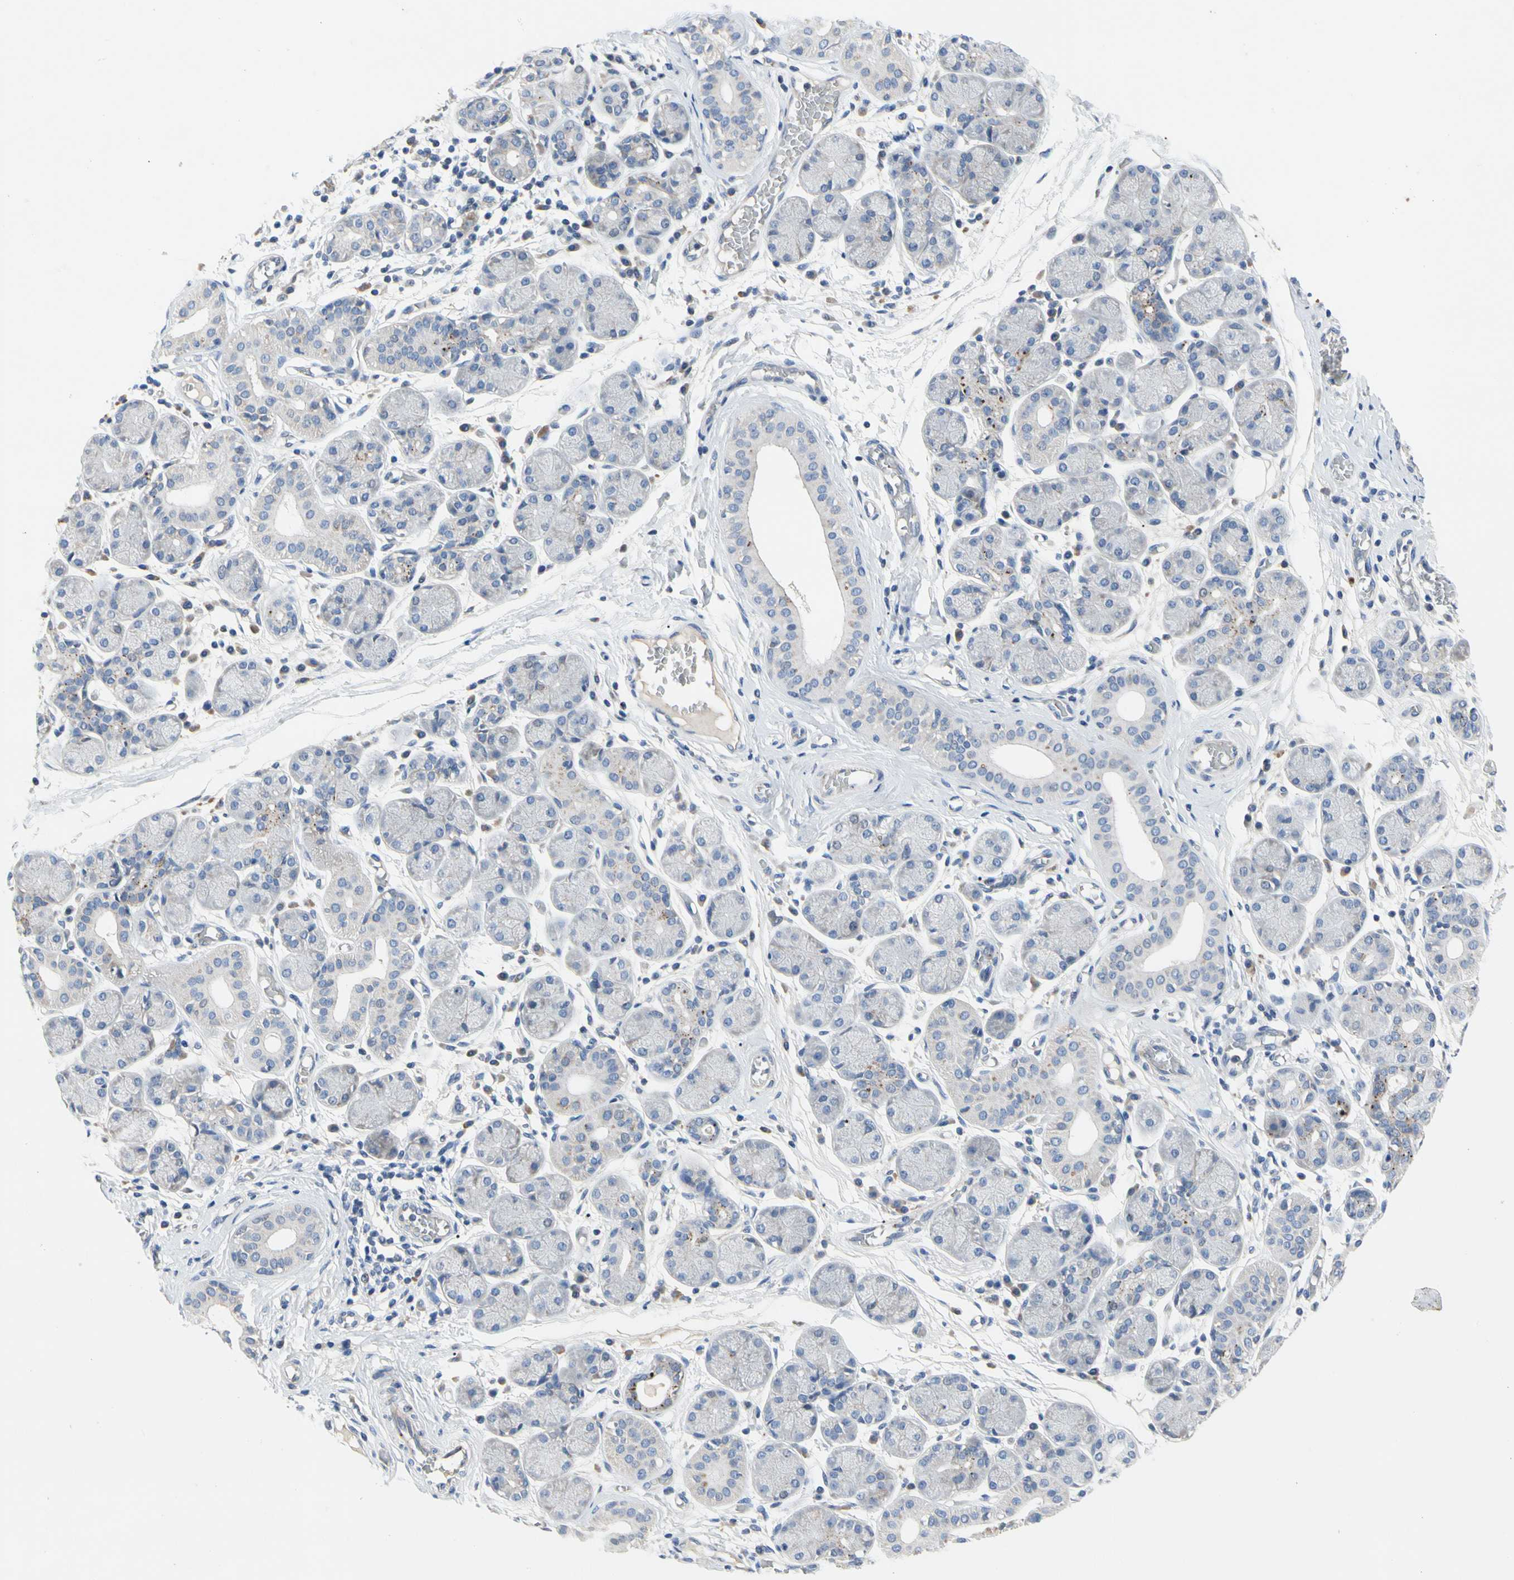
{"staining": {"intensity": "moderate", "quantity": "<25%", "location": "cytoplasmic/membranous"}, "tissue": "salivary gland", "cell_type": "Glandular cells", "image_type": "normal", "snomed": [{"axis": "morphology", "description": "Normal tissue, NOS"}, {"axis": "topography", "description": "Salivary gland"}], "caption": "Immunohistochemical staining of normal salivary gland demonstrates <25% levels of moderate cytoplasmic/membranous protein expression in about <25% of glandular cells. (brown staining indicates protein expression, while blue staining denotes nuclei).", "gene": "RETSAT", "patient": {"sex": "female", "age": 24}}